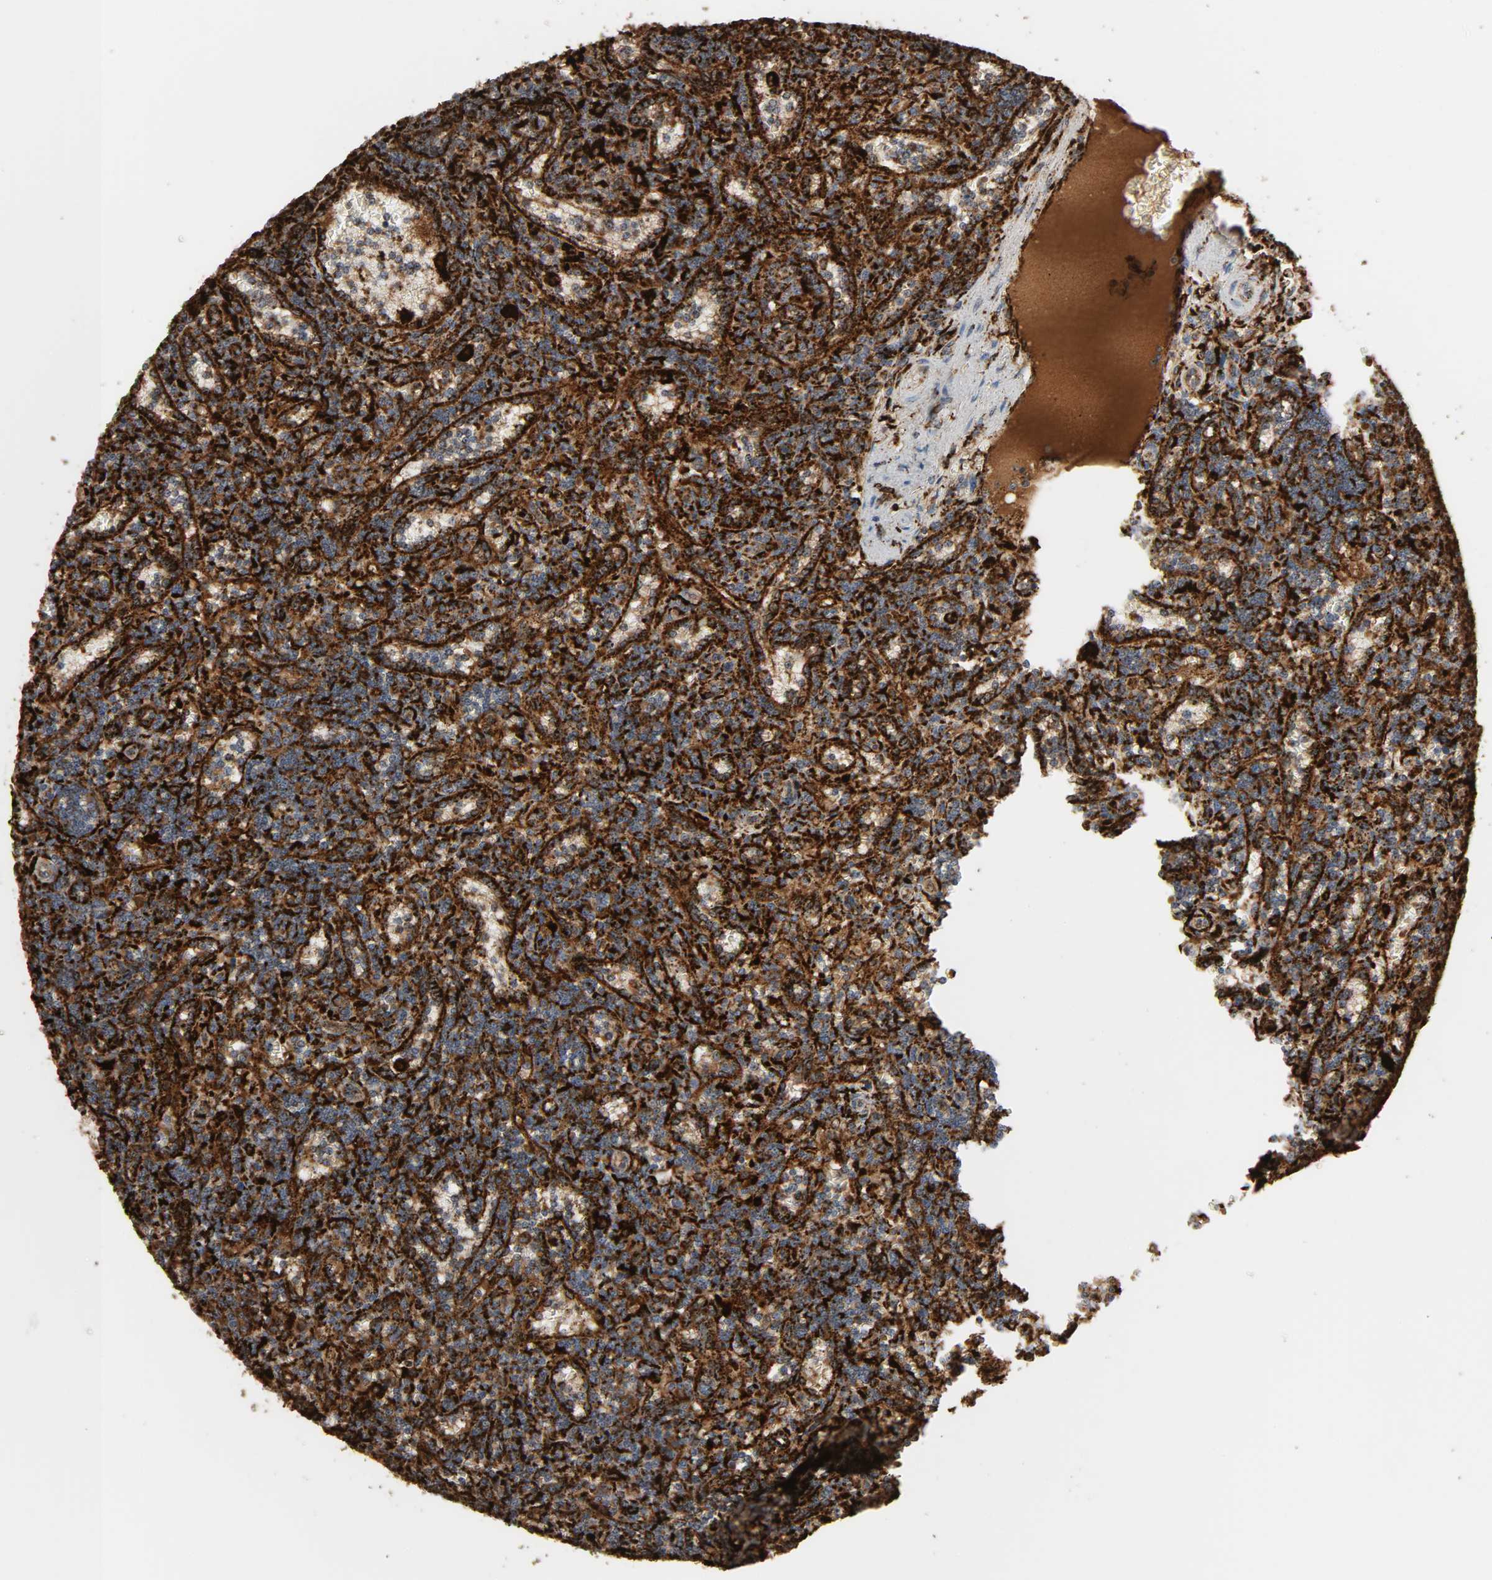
{"staining": {"intensity": "strong", "quantity": ">75%", "location": "cytoplasmic/membranous"}, "tissue": "lymphoma", "cell_type": "Tumor cells", "image_type": "cancer", "snomed": [{"axis": "morphology", "description": "Malignant lymphoma, non-Hodgkin's type, Low grade"}, {"axis": "topography", "description": "Spleen"}], "caption": "DAB immunohistochemical staining of malignant lymphoma, non-Hodgkin's type (low-grade) shows strong cytoplasmic/membranous protein staining in about >75% of tumor cells.", "gene": "PSAP", "patient": {"sex": "male", "age": 73}}